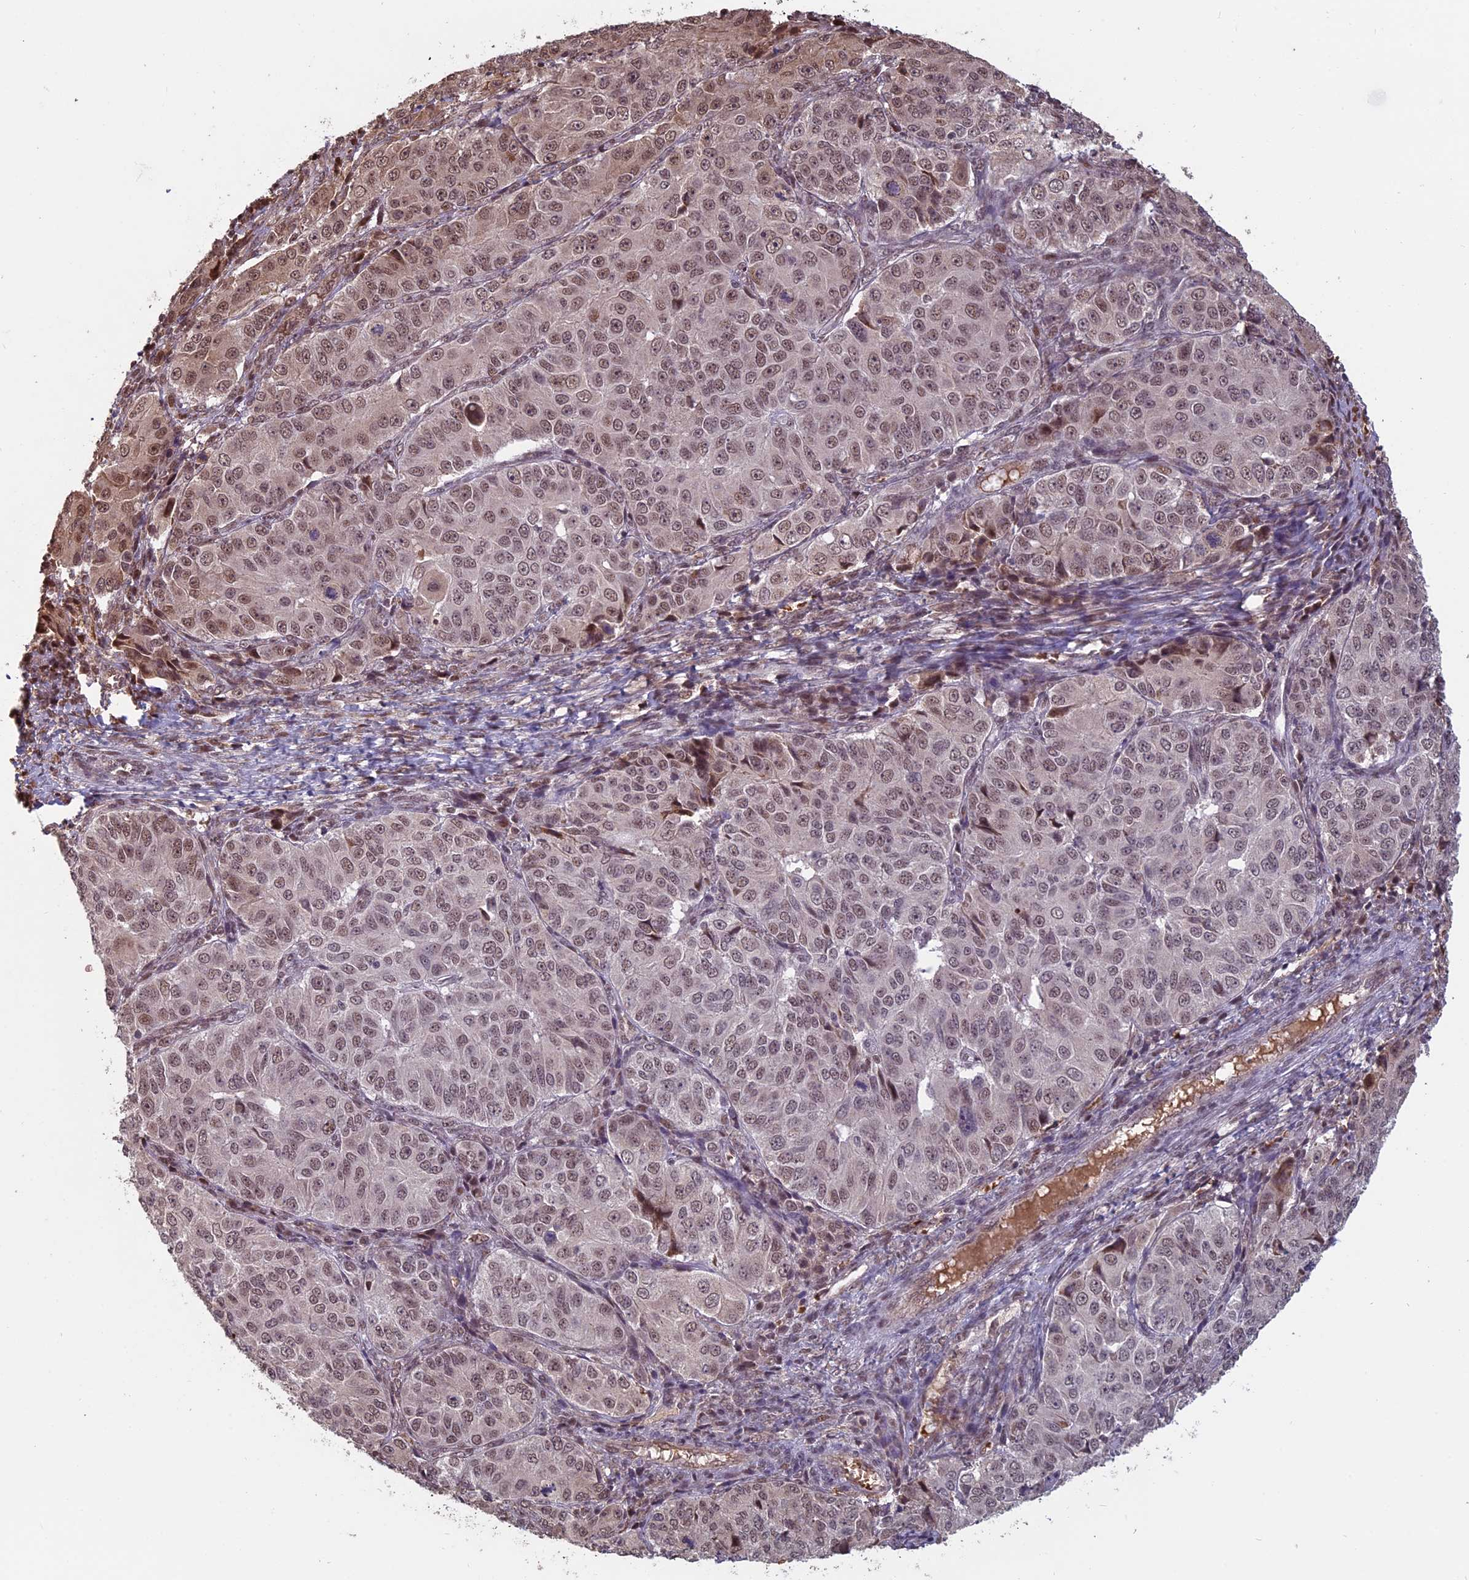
{"staining": {"intensity": "moderate", "quantity": ">75%", "location": "nuclear"}, "tissue": "ovarian cancer", "cell_type": "Tumor cells", "image_type": "cancer", "snomed": [{"axis": "morphology", "description": "Carcinoma, endometroid"}, {"axis": "topography", "description": "Ovary"}], "caption": "A histopathology image of human ovarian endometroid carcinoma stained for a protein exhibits moderate nuclear brown staining in tumor cells.", "gene": "MFAP1", "patient": {"sex": "female", "age": 51}}